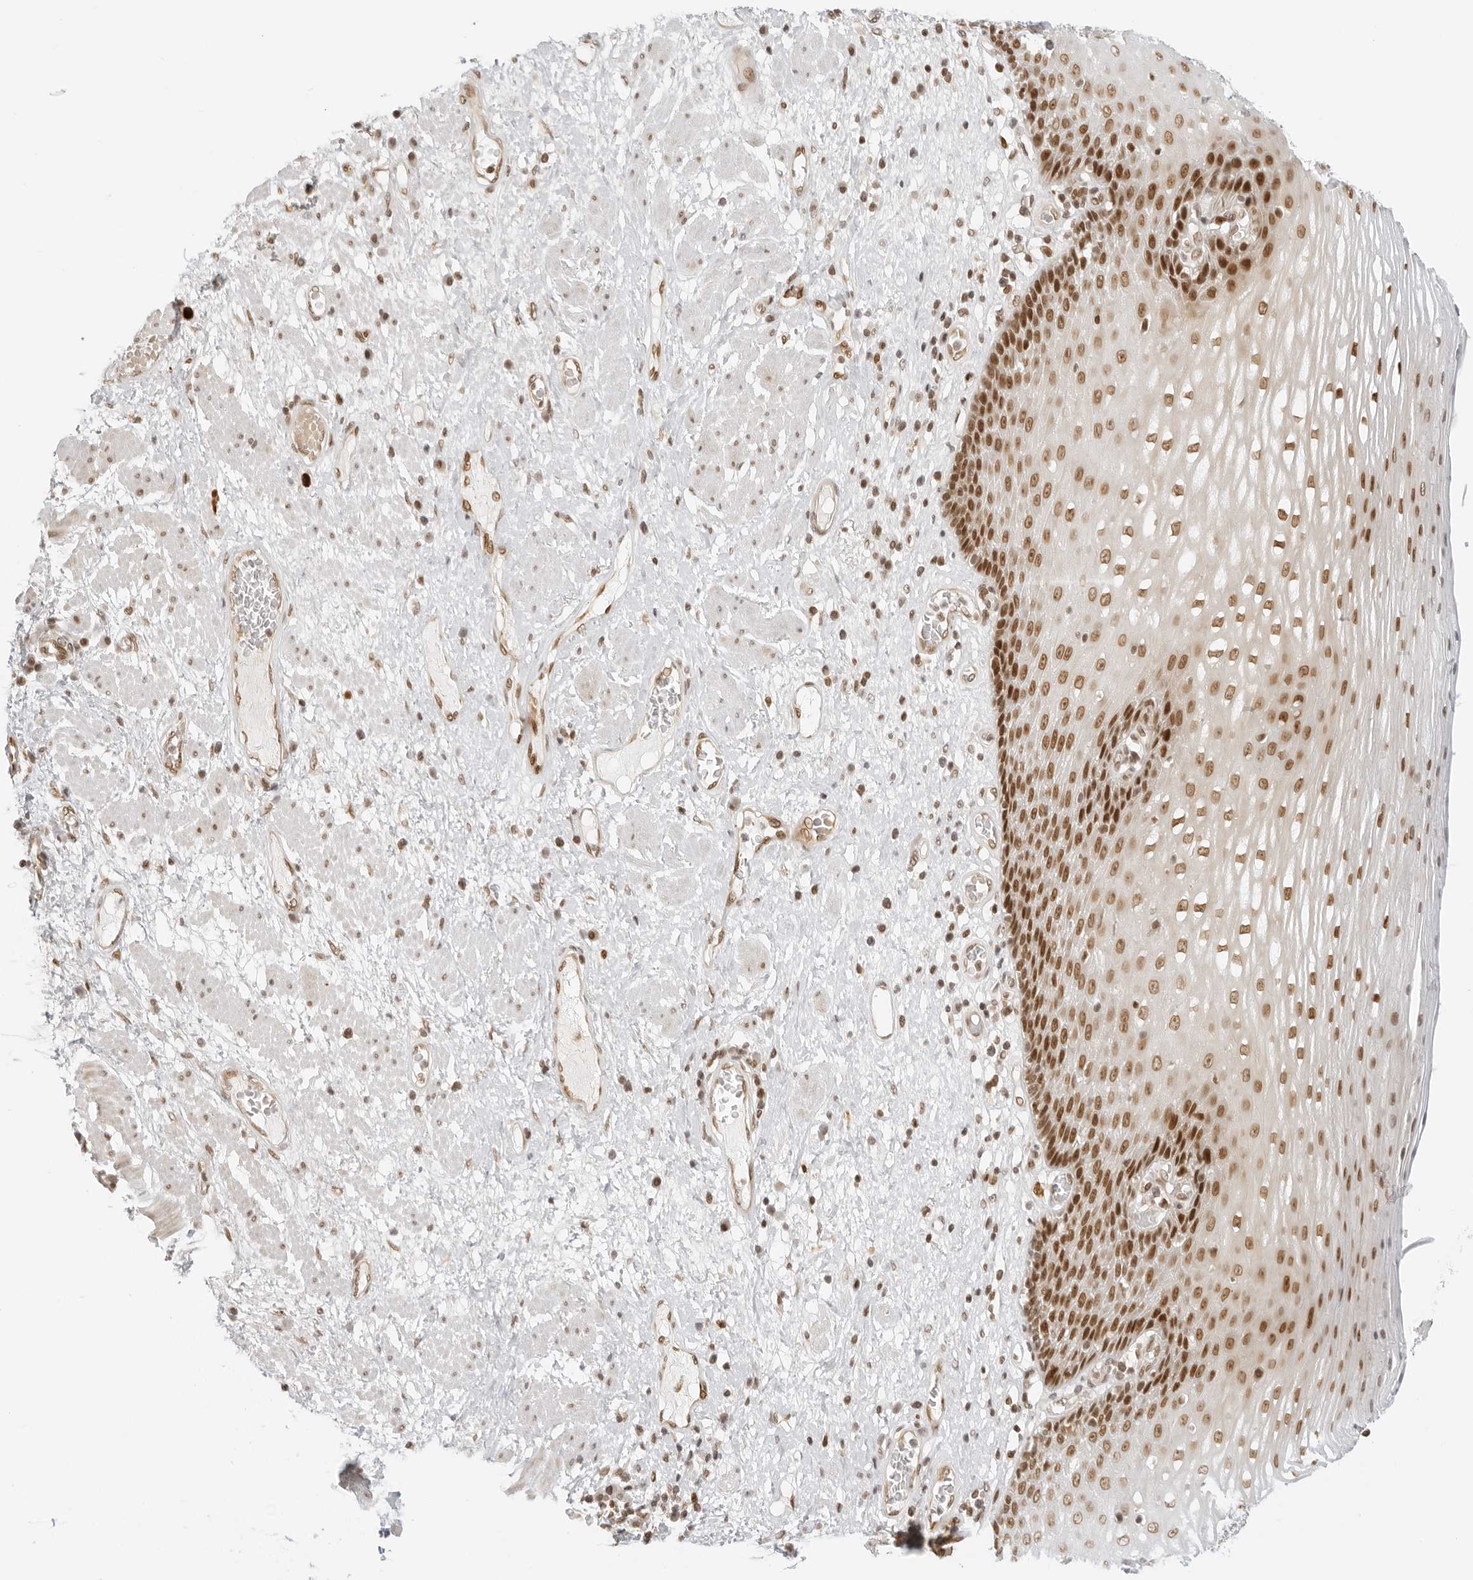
{"staining": {"intensity": "strong", "quantity": ">75%", "location": "nuclear"}, "tissue": "esophagus", "cell_type": "Squamous epithelial cells", "image_type": "normal", "snomed": [{"axis": "morphology", "description": "Normal tissue, NOS"}, {"axis": "morphology", "description": "Adenocarcinoma, NOS"}, {"axis": "topography", "description": "Esophagus"}], "caption": "Brown immunohistochemical staining in benign human esophagus shows strong nuclear expression in approximately >75% of squamous epithelial cells. The staining was performed using DAB to visualize the protein expression in brown, while the nuclei were stained in blue with hematoxylin (Magnification: 20x).", "gene": "RCC1", "patient": {"sex": "male", "age": 62}}